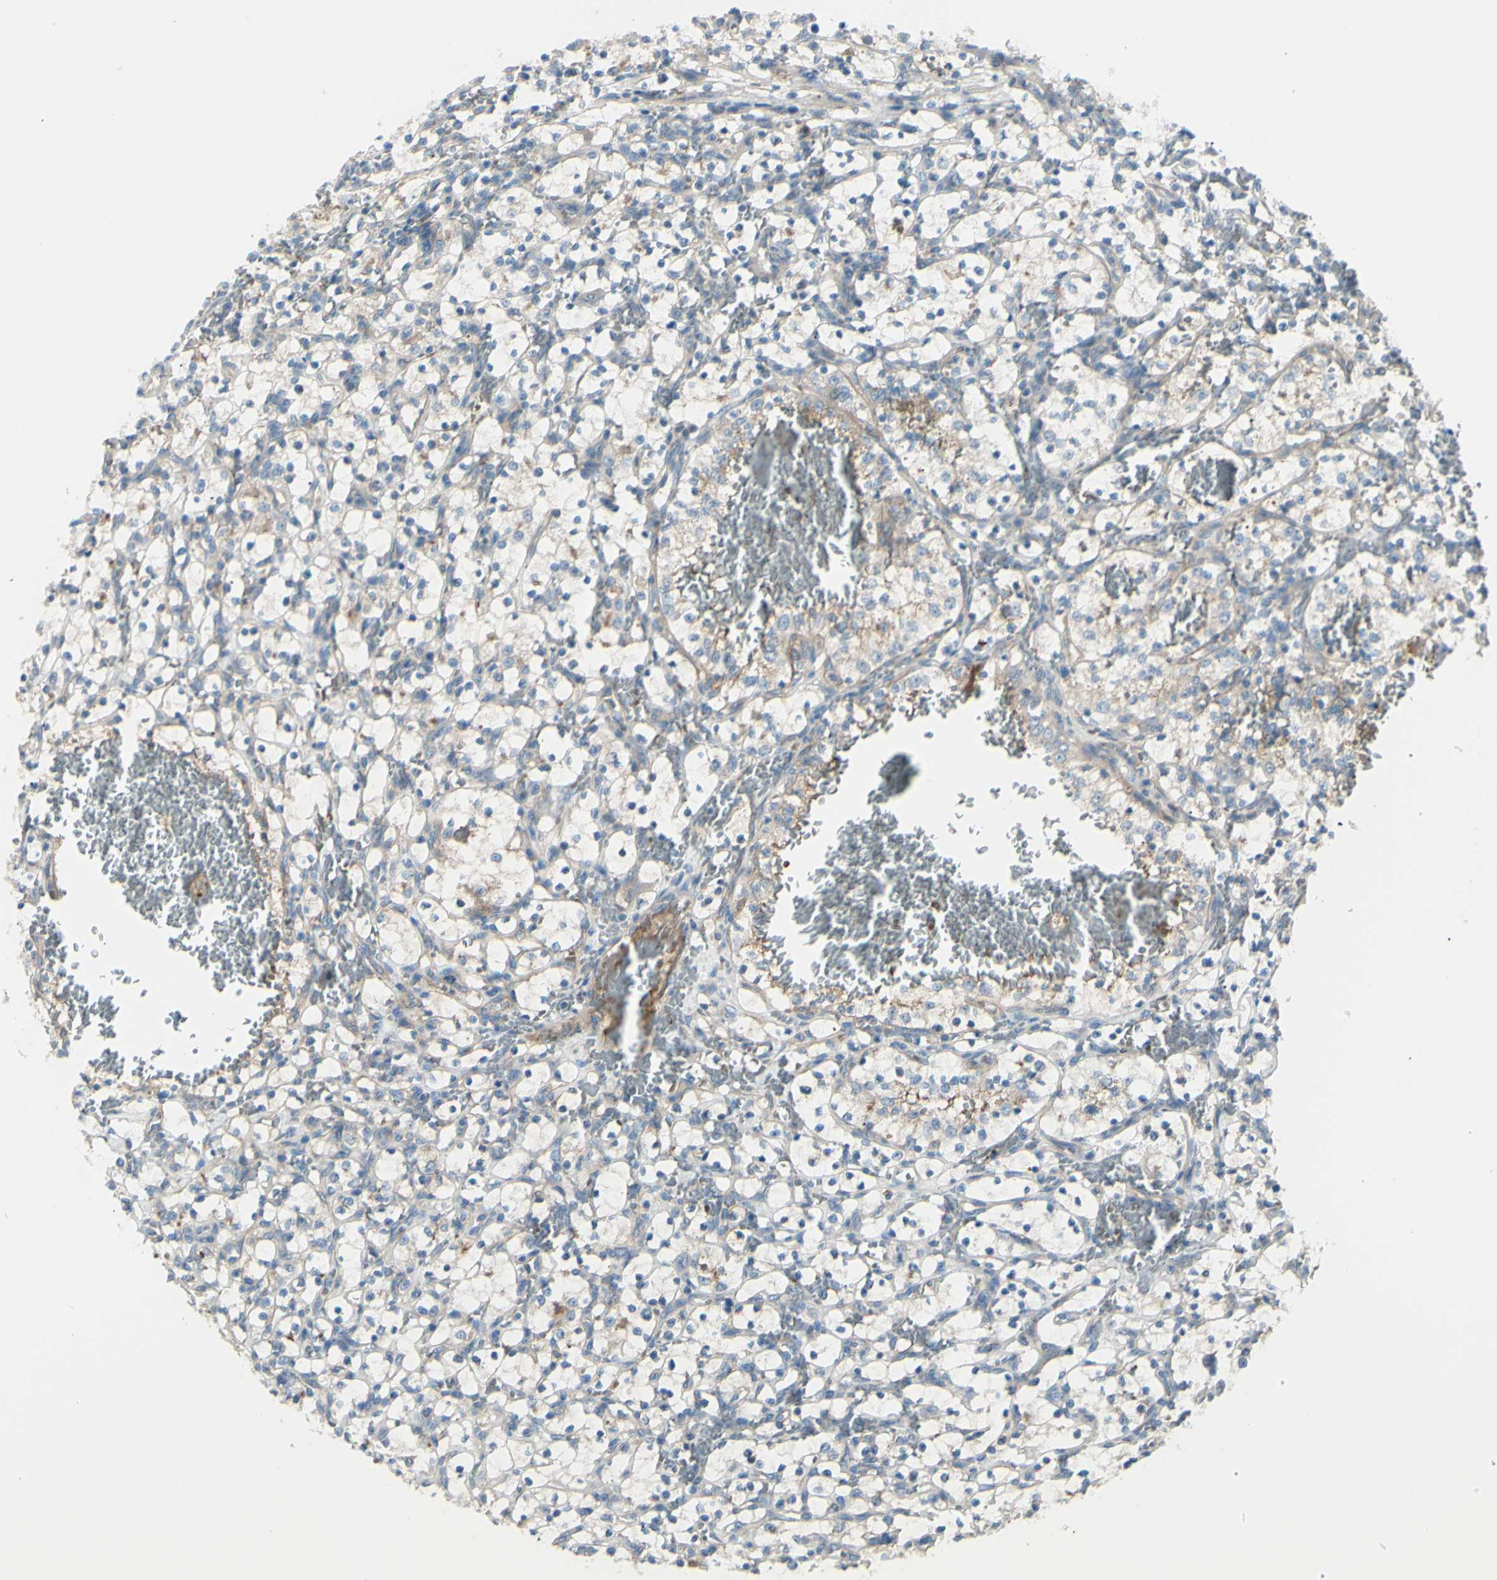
{"staining": {"intensity": "weak", "quantity": ">75%", "location": "cytoplasmic/membranous"}, "tissue": "renal cancer", "cell_type": "Tumor cells", "image_type": "cancer", "snomed": [{"axis": "morphology", "description": "Adenocarcinoma, NOS"}, {"axis": "topography", "description": "Kidney"}], "caption": "Adenocarcinoma (renal) was stained to show a protein in brown. There is low levels of weak cytoplasmic/membranous positivity in approximately >75% of tumor cells.", "gene": "PCDHGA2", "patient": {"sex": "female", "age": 69}}